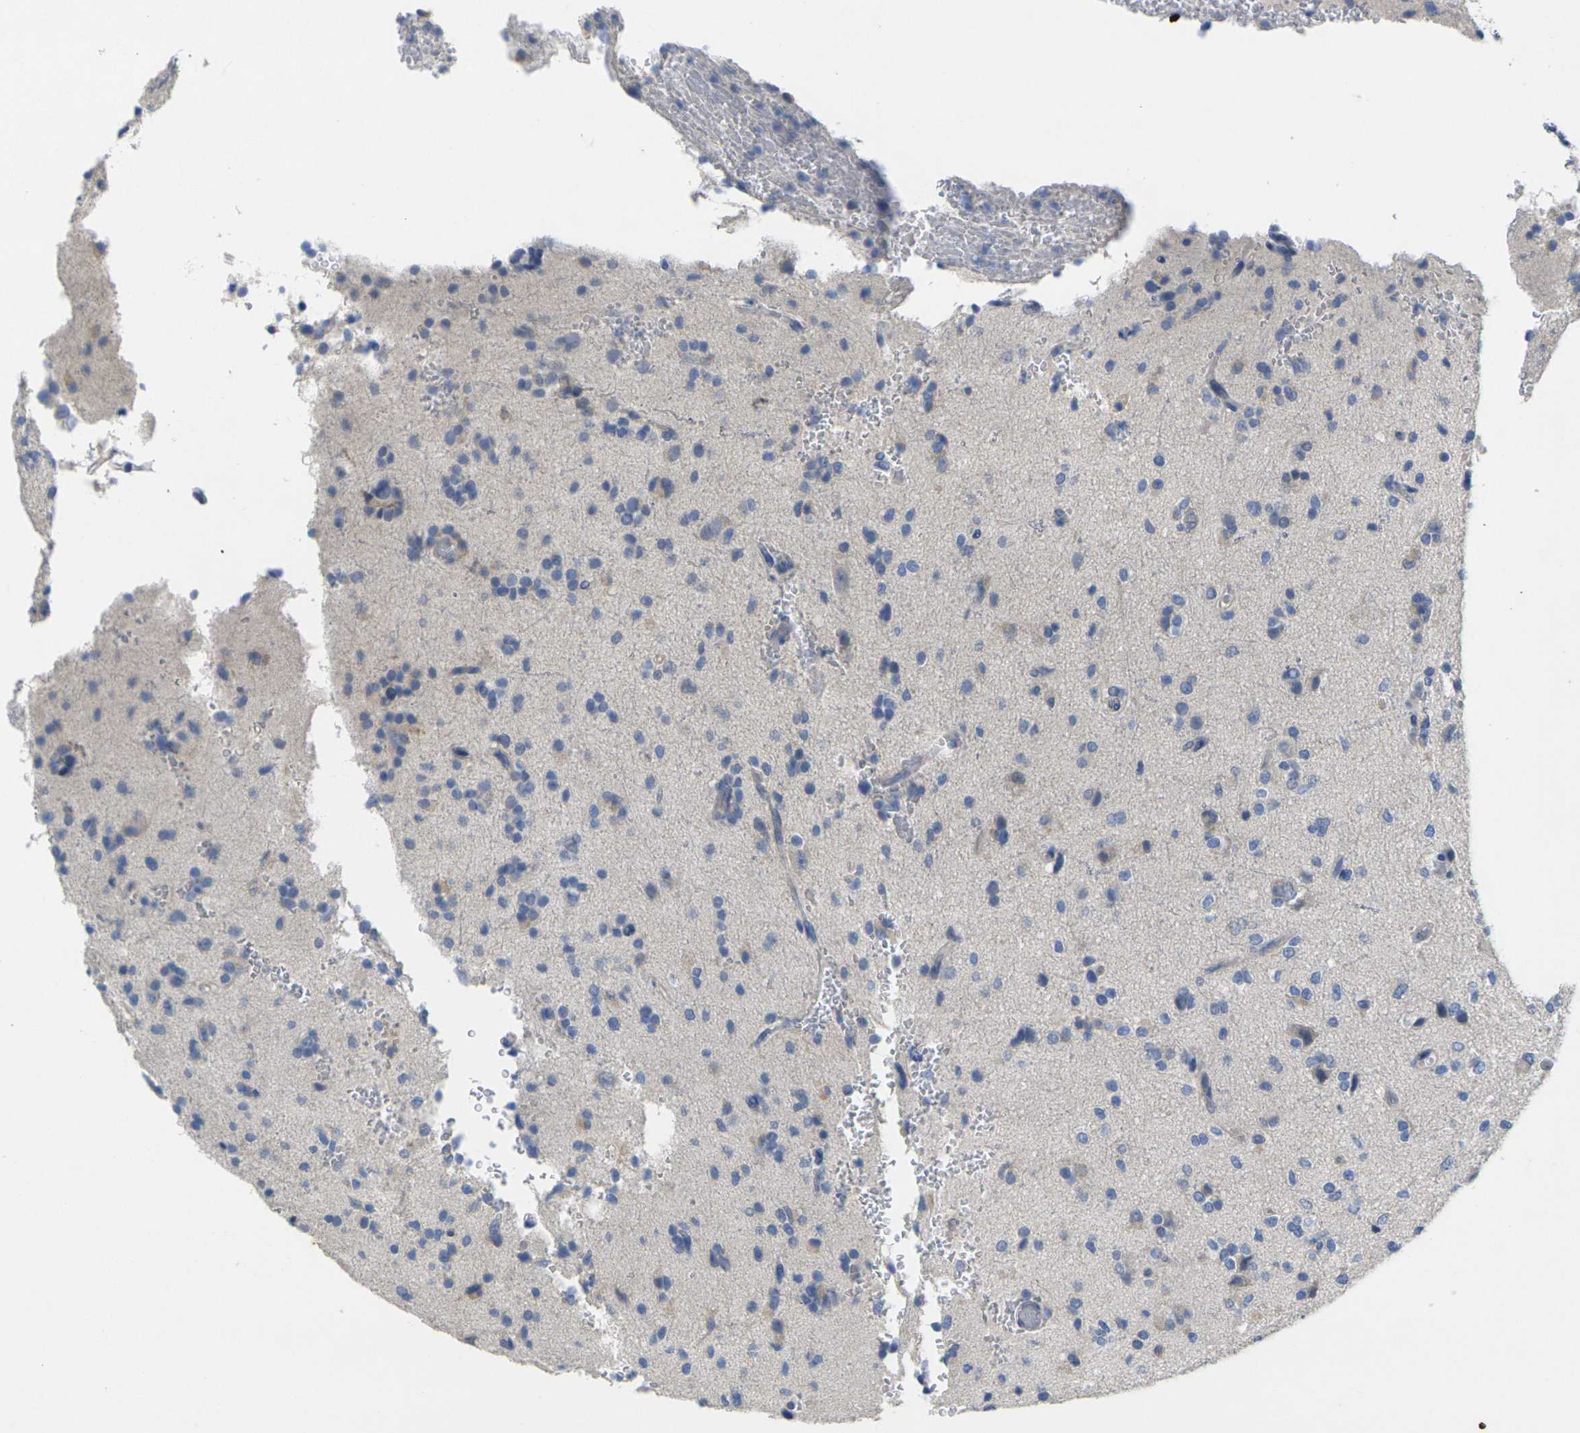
{"staining": {"intensity": "weak", "quantity": "<25%", "location": "cytoplasmic/membranous"}, "tissue": "glioma", "cell_type": "Tumor cells", "image_type": "cancer", "snomed": [{"axis": "morphology", "description": "Glioma, malignant, High grade"}, {"axis": "topography", "description": "Brain"}], "caption": "High magnification brightfield microscopy of high-grade glioma (malignant) stained with DAB (3,3'-diaminobenzidine) (brown) and counterstained with hematoxylin (blue): tumor cells show no significant staining. (Immunohistochemistry (ihc), brightfield microscopy, high magnification).", "gene": "TNNI3", "patient": {"sex": "male", "age": 47}}